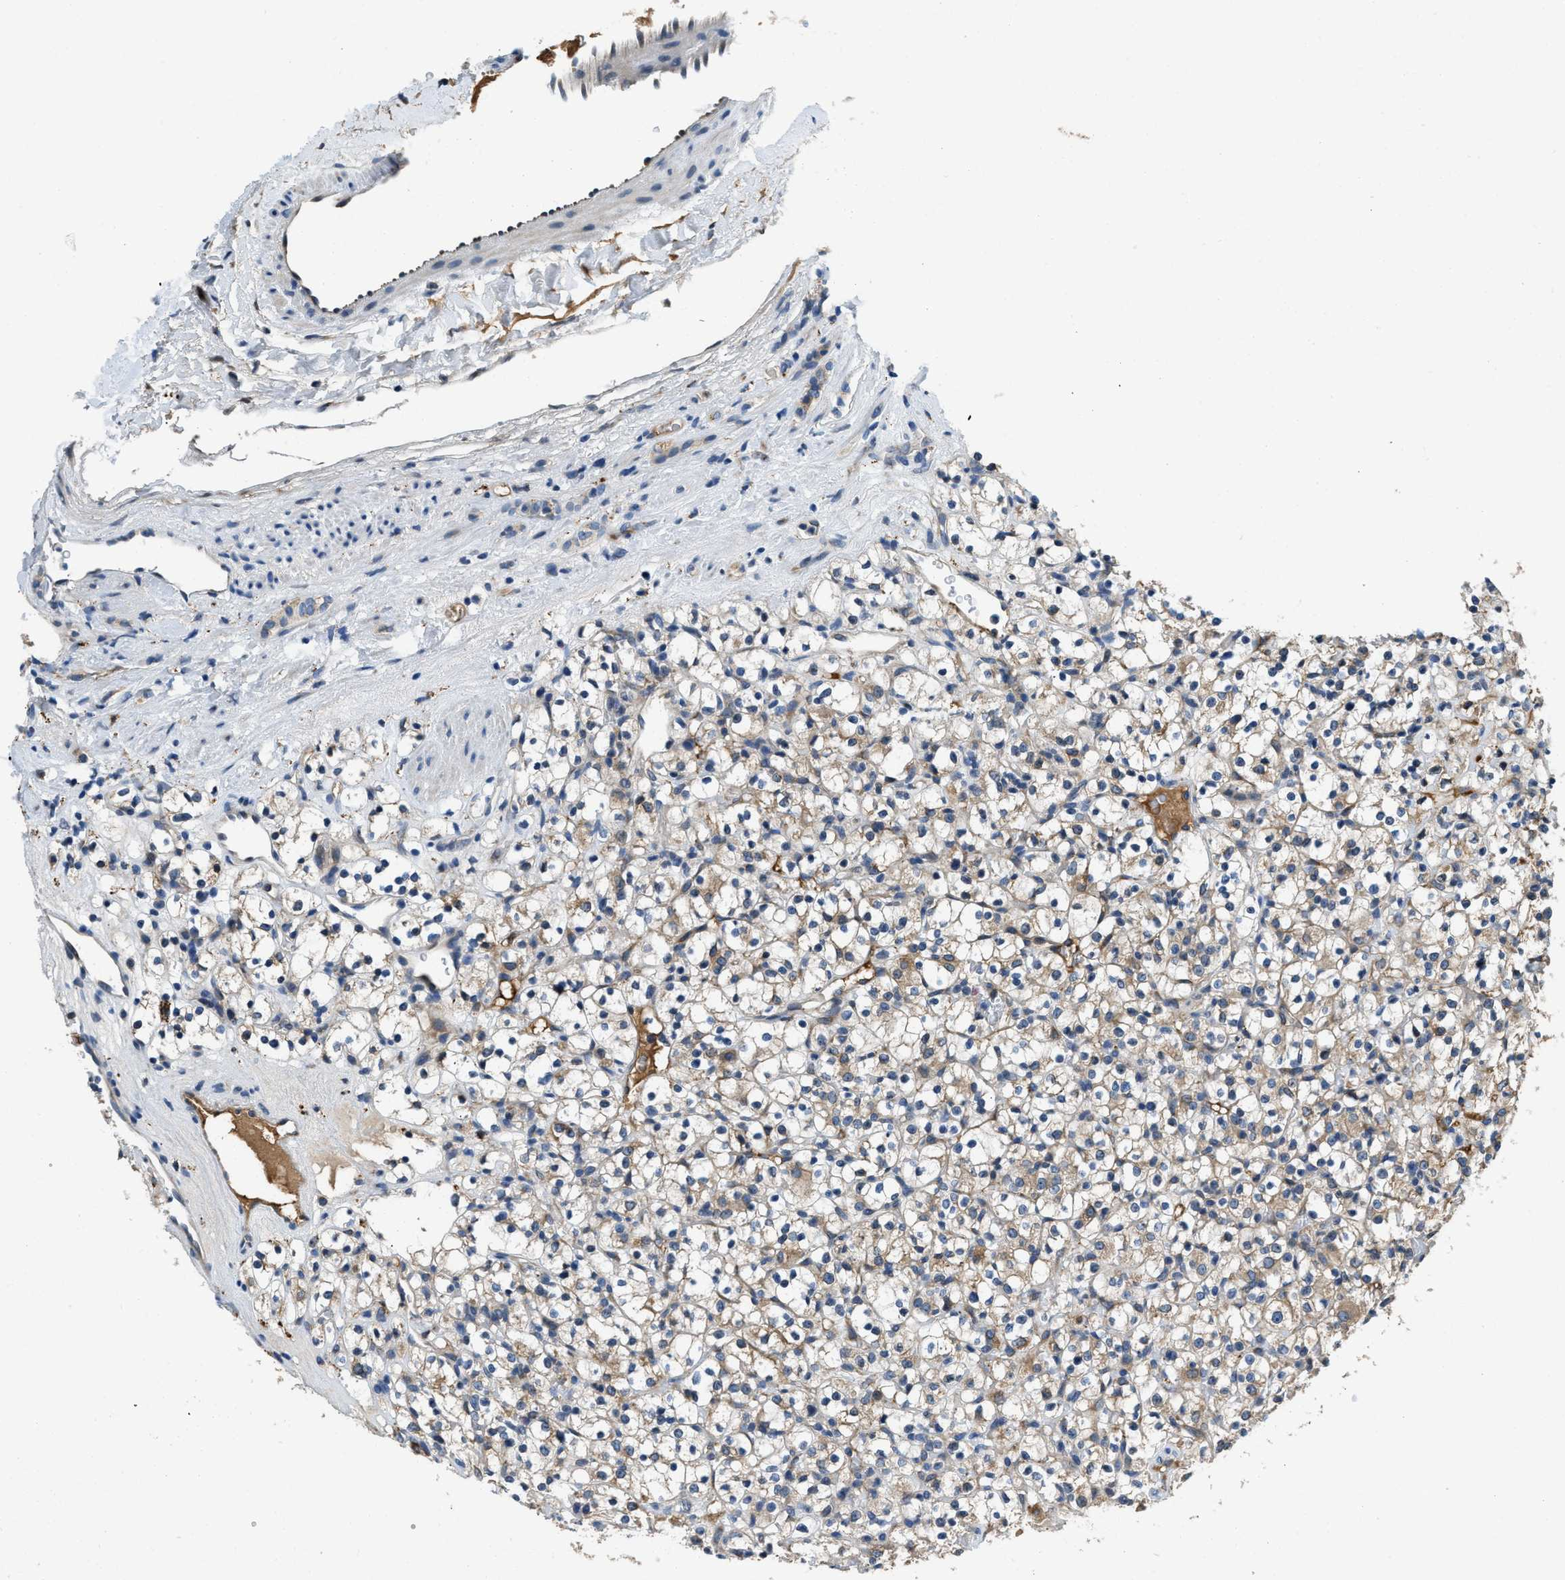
{"staining": {"intensity": "moderate", "quantity": ">75%", "location": "cytoplasmic/membranous"}, "tissue": "renal cancer", "cell_type": "Tumor cells", "image_type": "cancer", "snomed": [{"axis": "morphology", "description": "Normal tissue, NOS"}, {"axis": "morphology", "description": "Adenocarcinoma, NOS"}, {"axis": "topography", "description": "Kidney"}], "caption": "Immunohistochemical staining of renal cancer (adenocarcinoma) exhibits moderate cytoplasmic/membranous protein expression in about >75% of tumor cells.", "gene": "GGCX", "patient": {"sex": "female", "age": 72}}